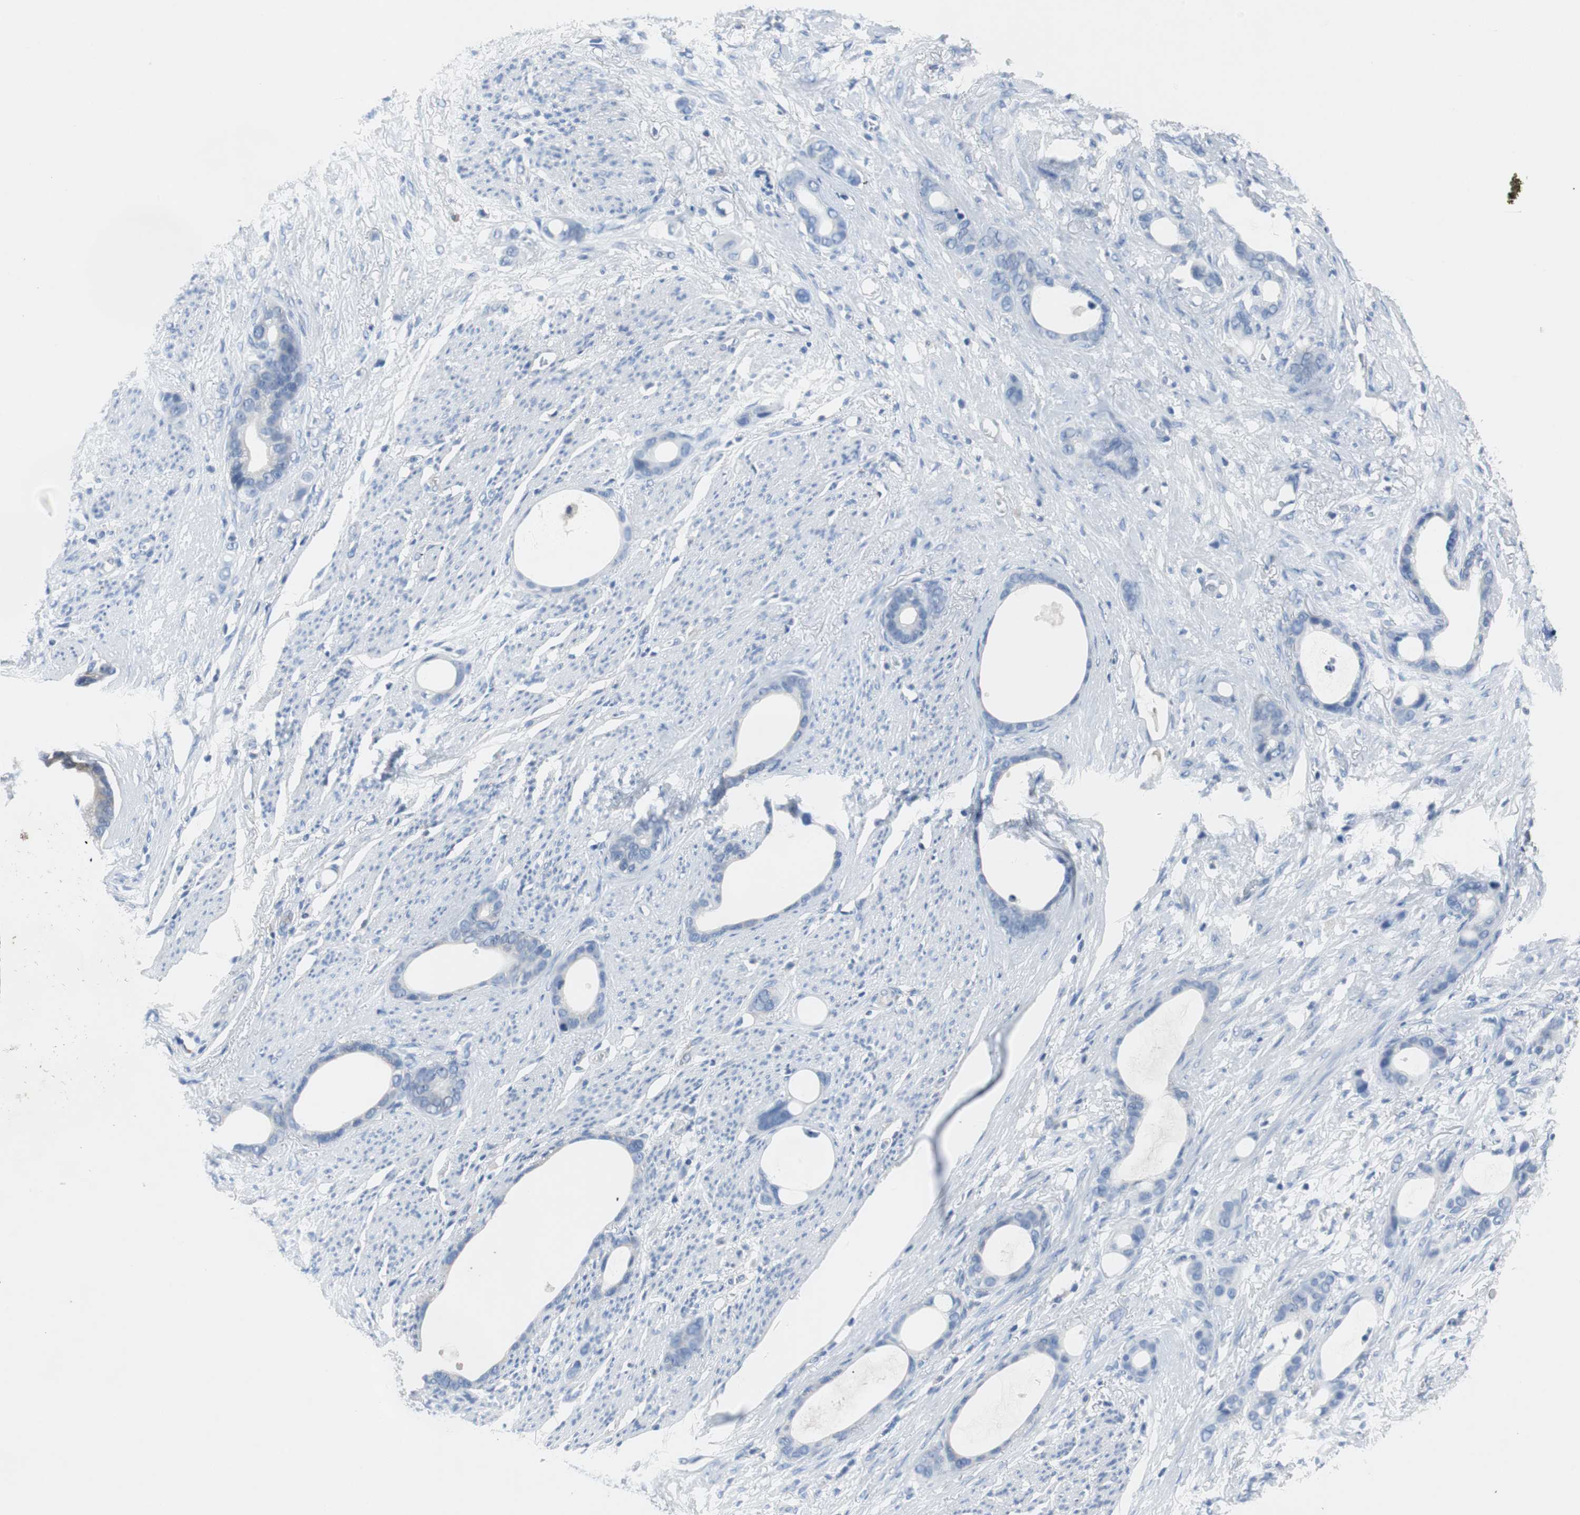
{"staining": {"intensity": "negative", "quantity": "none", "location": "none"}, "tissue": "stomach cancer", "cell_type": "Tumor cells", "image_type": "cancer", "snomed": [{"axis": "morphology", "description": "Adenocarcinoma, NOS"}, {"axis": "topography", "description": "Stomach"}], "caption": "Immunohistochemistry of stomach cancer (adenocarcinoma) reveals no expression in tumor cells. (Immunohistochemistry, brightfield microscopy, high magnification).", "gene": "EEF2K", "patient": {"sex": "female", "age": 75}}